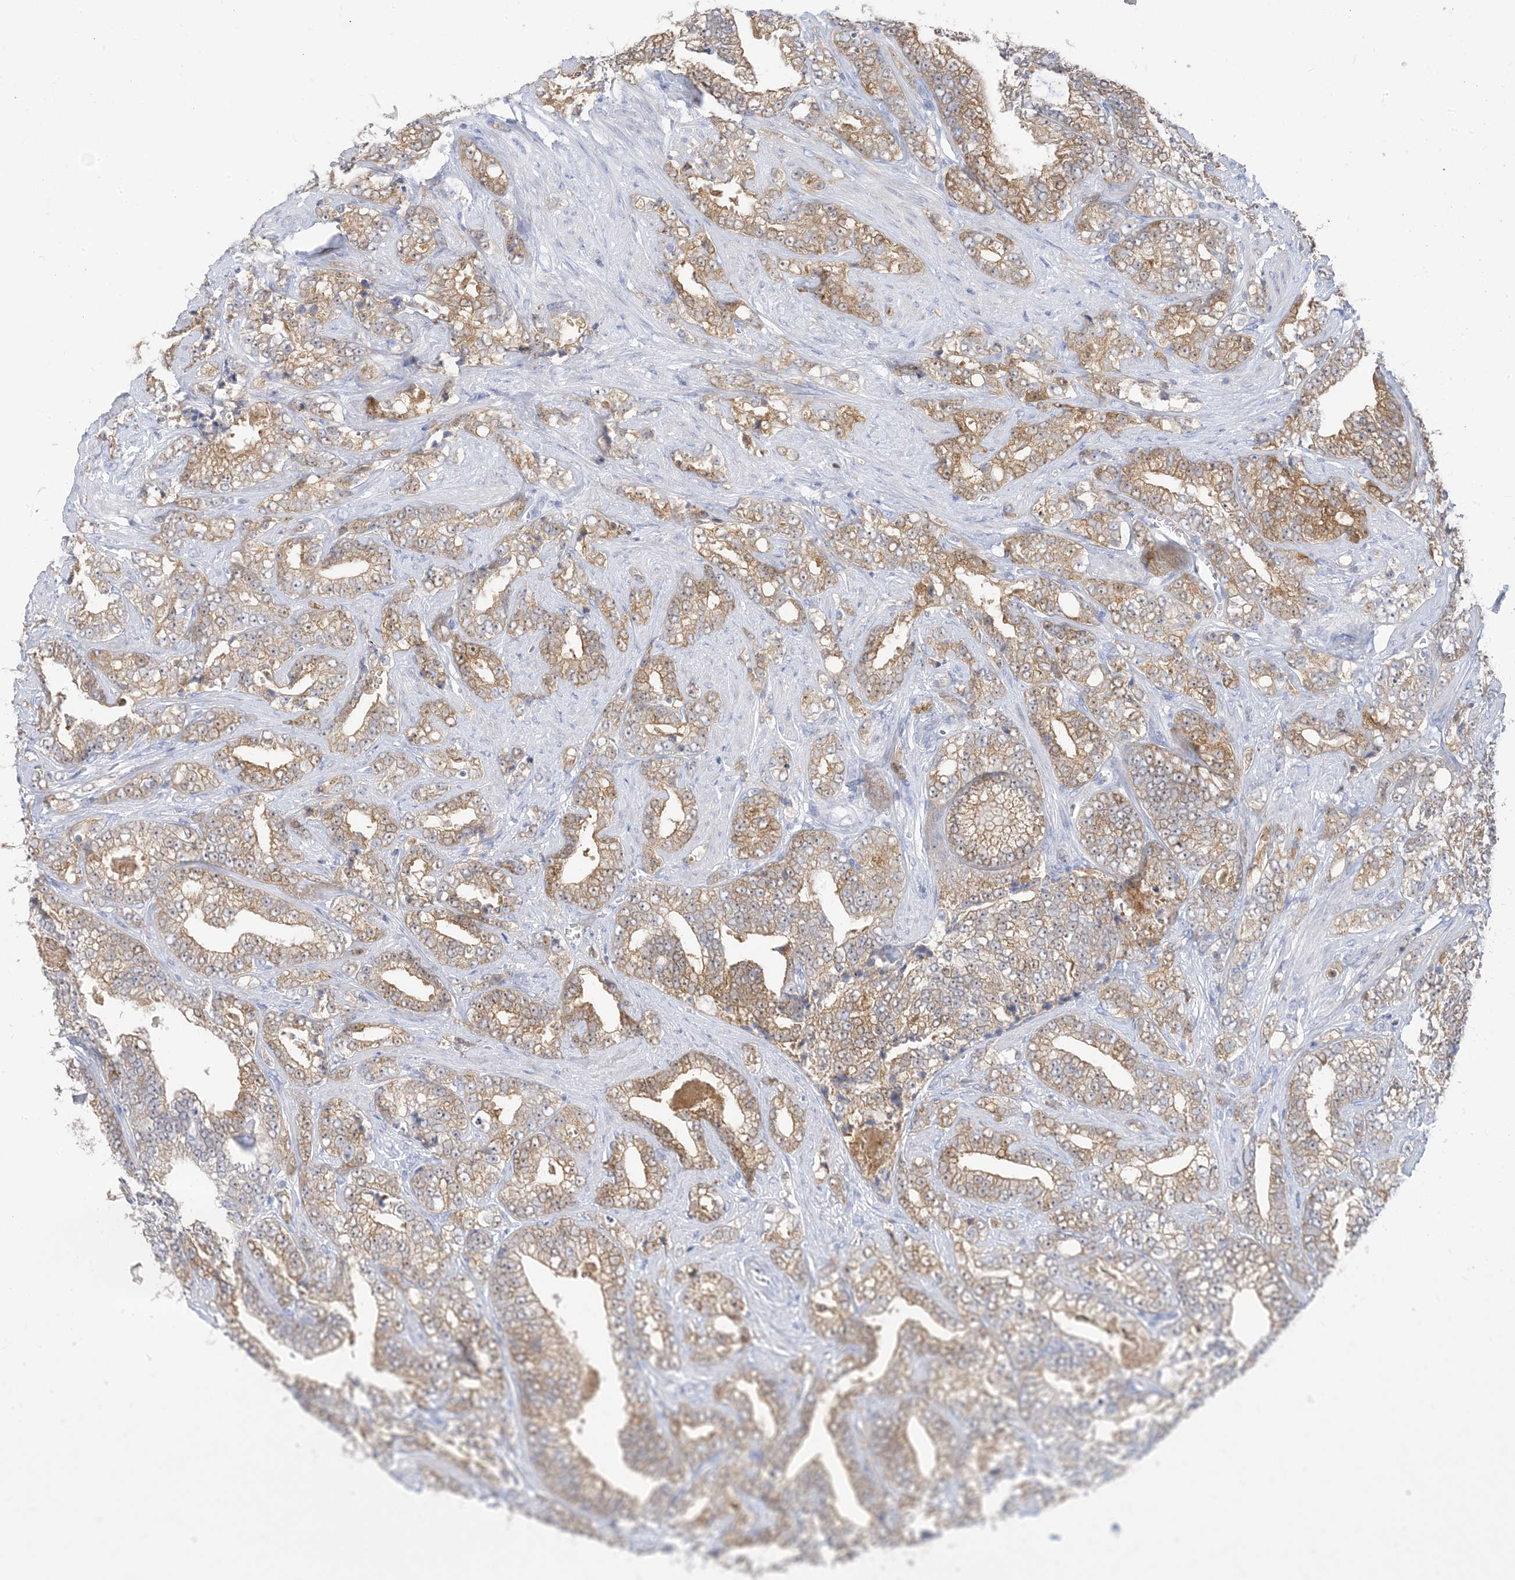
{"staining": {"intensity": "moderate", "quantity": ">75%", "location": "cytoplasmic/membranous"}, "tissue": "prostate cancer", "cell_type": "Tumor cells", "image_type": "cancer", "snomed": [{"axis": "morphology", "description": "Adenocarcinoma, High grade"}, {"axis": "topography", "description": "Prostate and seminal vesicle, NOS"}], "caption": "A brown stain highlights moderate cytoplasmic/membranous staining of a protein in prostate high-grade adenocarcinoma tumor cells.", "gene": "SH3YL1", "patient": {"sex": "male", "age": 67}}